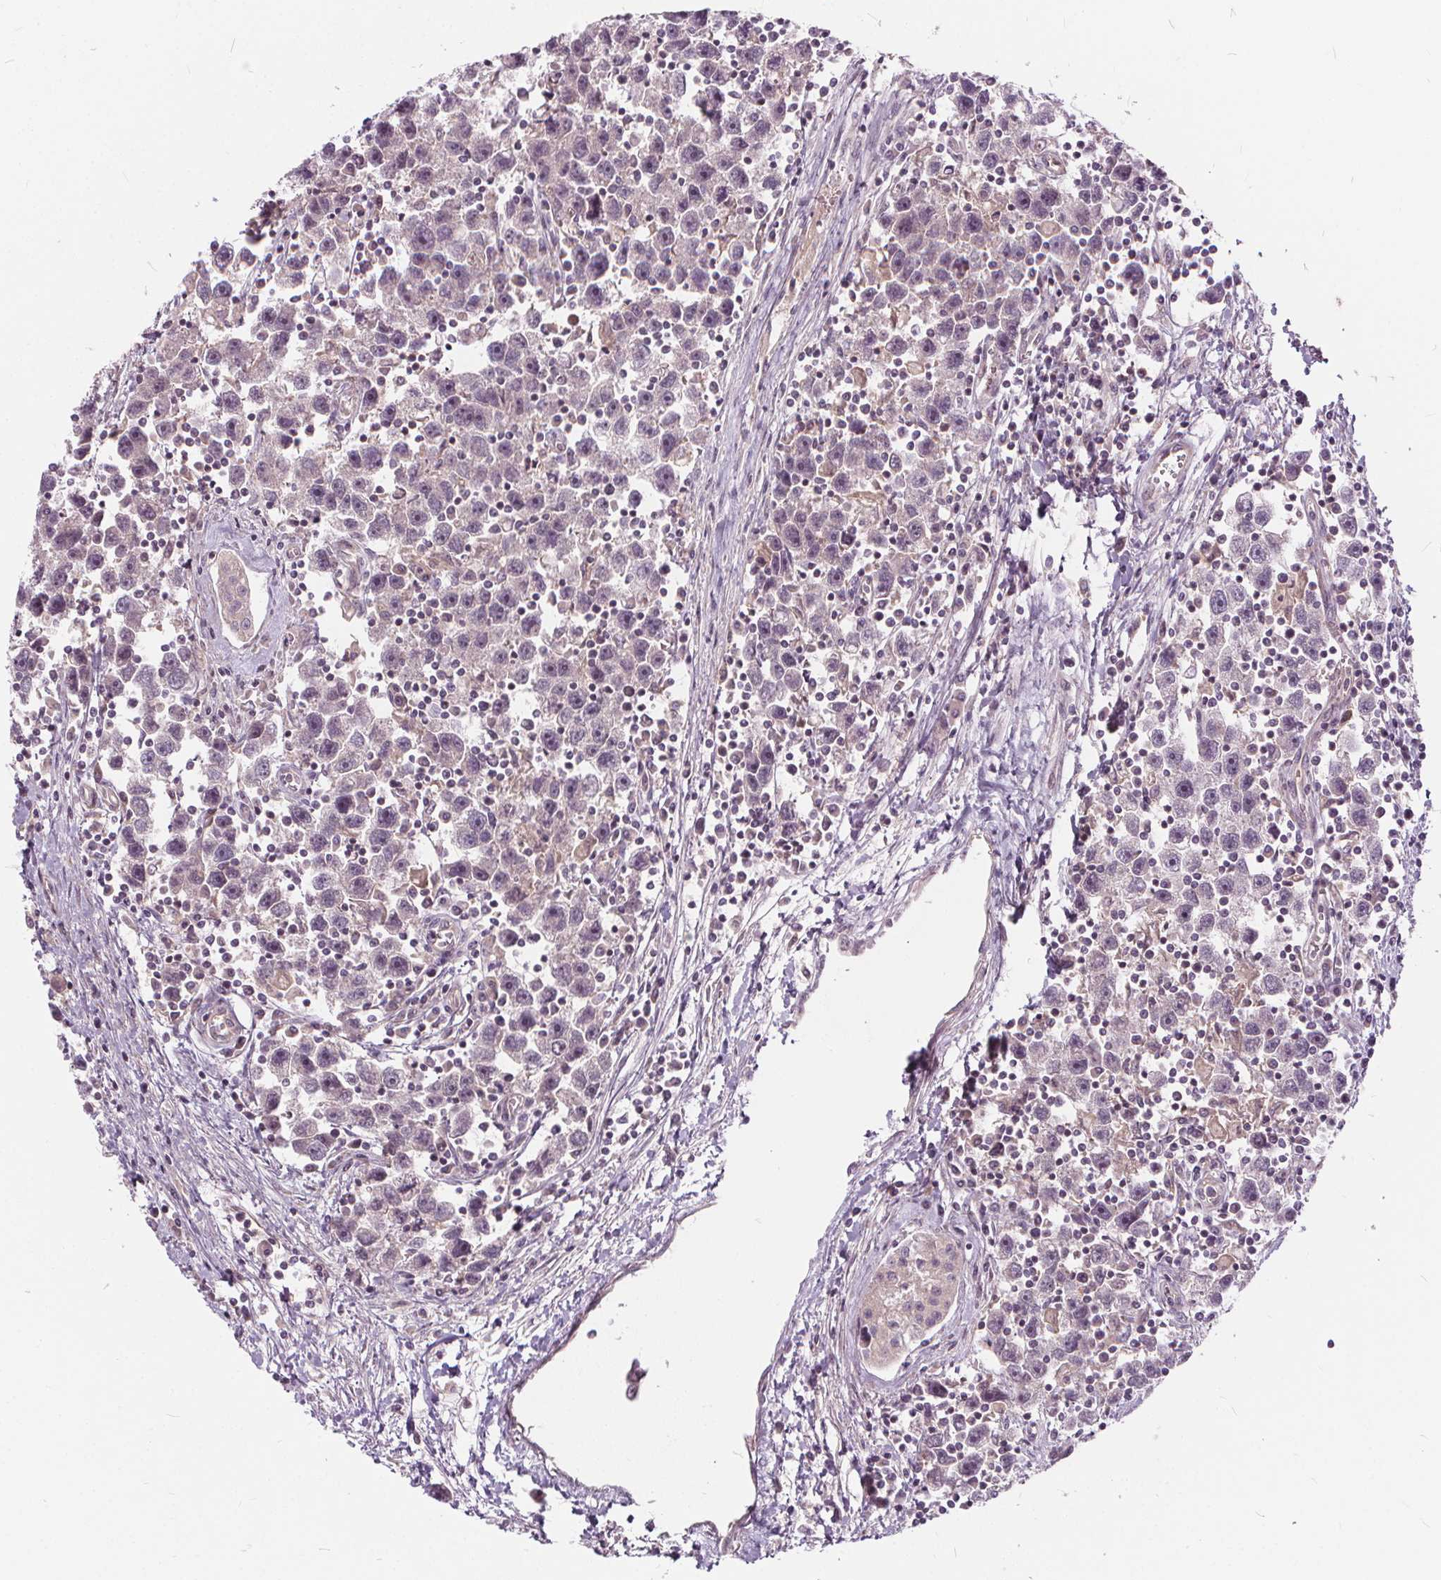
{"staining": {"intensity": "negative", "quantity": "none", "location": "none"}, "tissue": "testis cancer", "cell_type": "Tumor cells", "image_type": "cancer", "snomed": [{"axis": "morphology", "description": "Seminoma, NOS"}, {"axis": "topography", "description": "Testis"}], "caption": "Testis cancer was stained to show a protein in brown. There is no significant expression in tumor cells. The staining was performed using DAB to visualize the protein expression in brown, while the nuclei were stained in blue with hematoxylin (Magnification: 20x).", "gene": "INPP5E", "patient": {"sex": "male", "age": 30}}